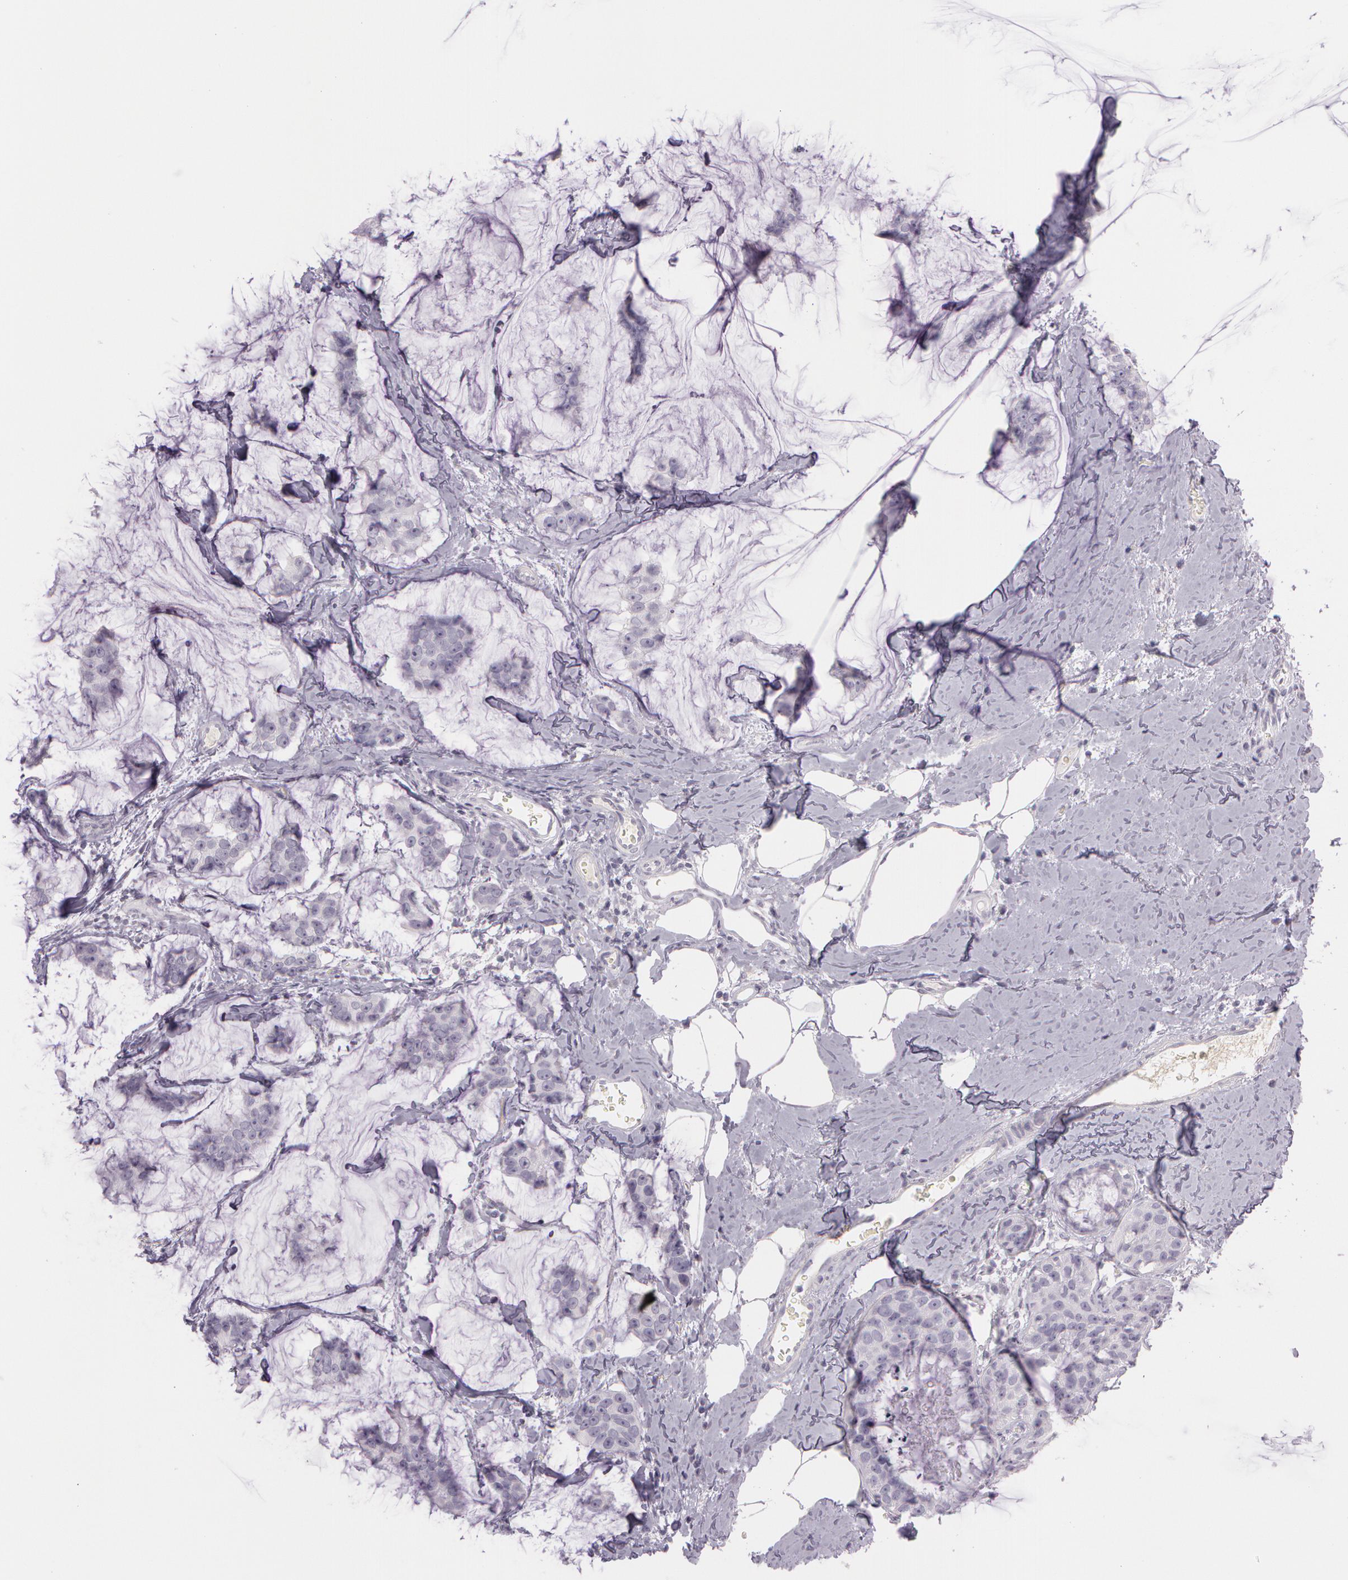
{"staining": {"intensity": "negative", "quantity": "none", "location": "none"}, "tissue": "breast cancer", "cell_type": "Tumor cells", "image_type": "cancer", "snomed": [{"axis": "morphology", "description": "Normal tissue, NOS"}, {"axis": "morphology", "description": "Duct carcinoma"}, {"axis": "topography", "description": "Breast"}], "caption": "Breast cancer was stained to show a protein in brown. There is no significant positivity in tumor cells.", "gene": "OTC", "patient": {"sex": "female", "age": 50}}